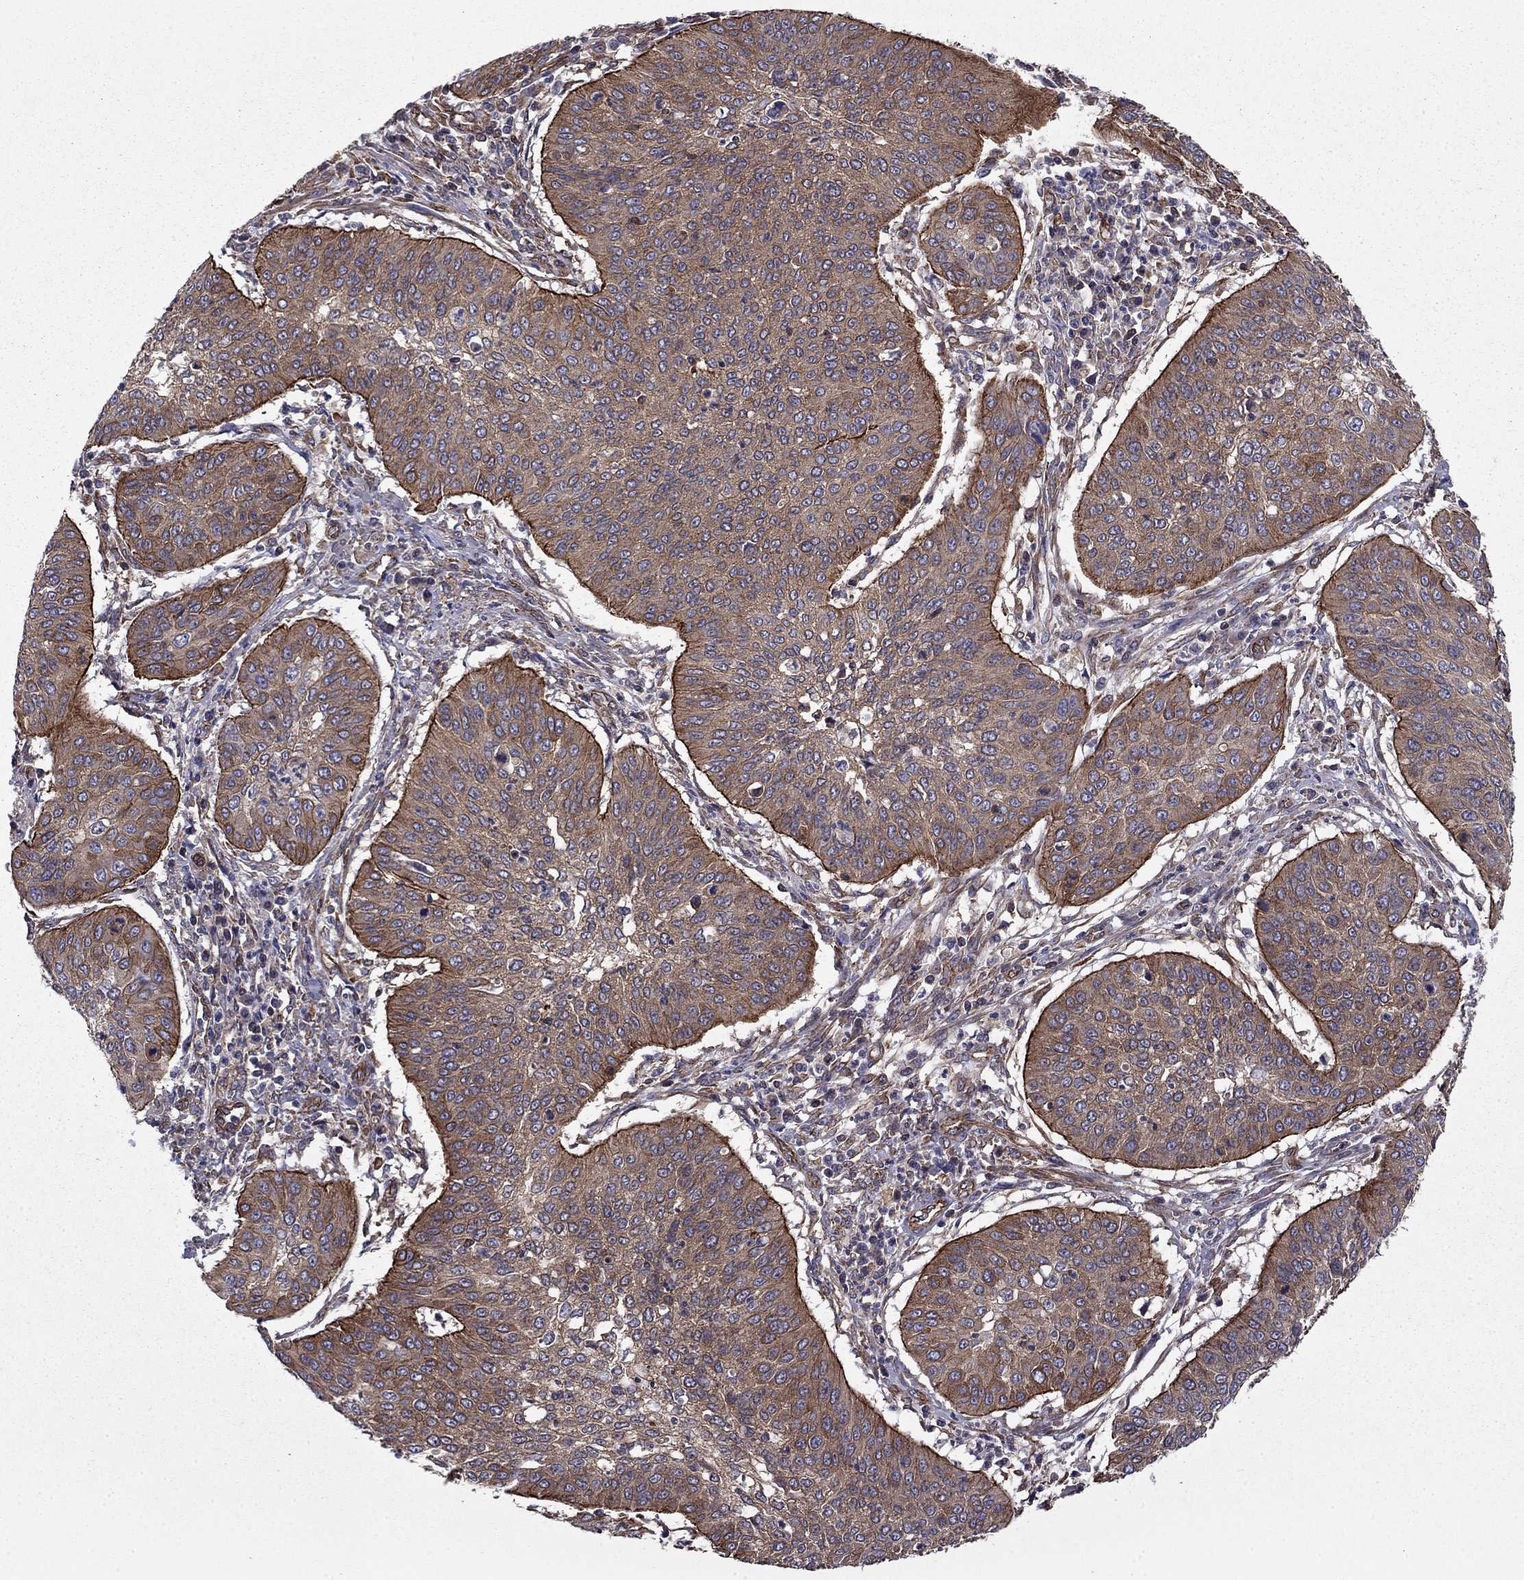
{"staining": {"intensity": "strong", "quantity": "25%-75%", "location": "cytoplasmic/membranous"}, "tissue": "cervical cancer", "cell_type": "Tumor cells", "image_type": "cancer", "snomed": [{"axis": "morphology", "description": "Normal tissue, NOS"}, {"axis": "morphology", "description": "Squamous cell carcinoma, NOS"}, {"axis": "topography", "description": "Cervix"}], "caption": "There is high levels of strong cytoplasmic/membranous expression in tumor cells of cervical cancer (squamous cell carcinoma), as demonstrated by immunohistochemical staining (brown color).", "gene": "SHMT1", "patient": {"sex": "female", "age": 39}}